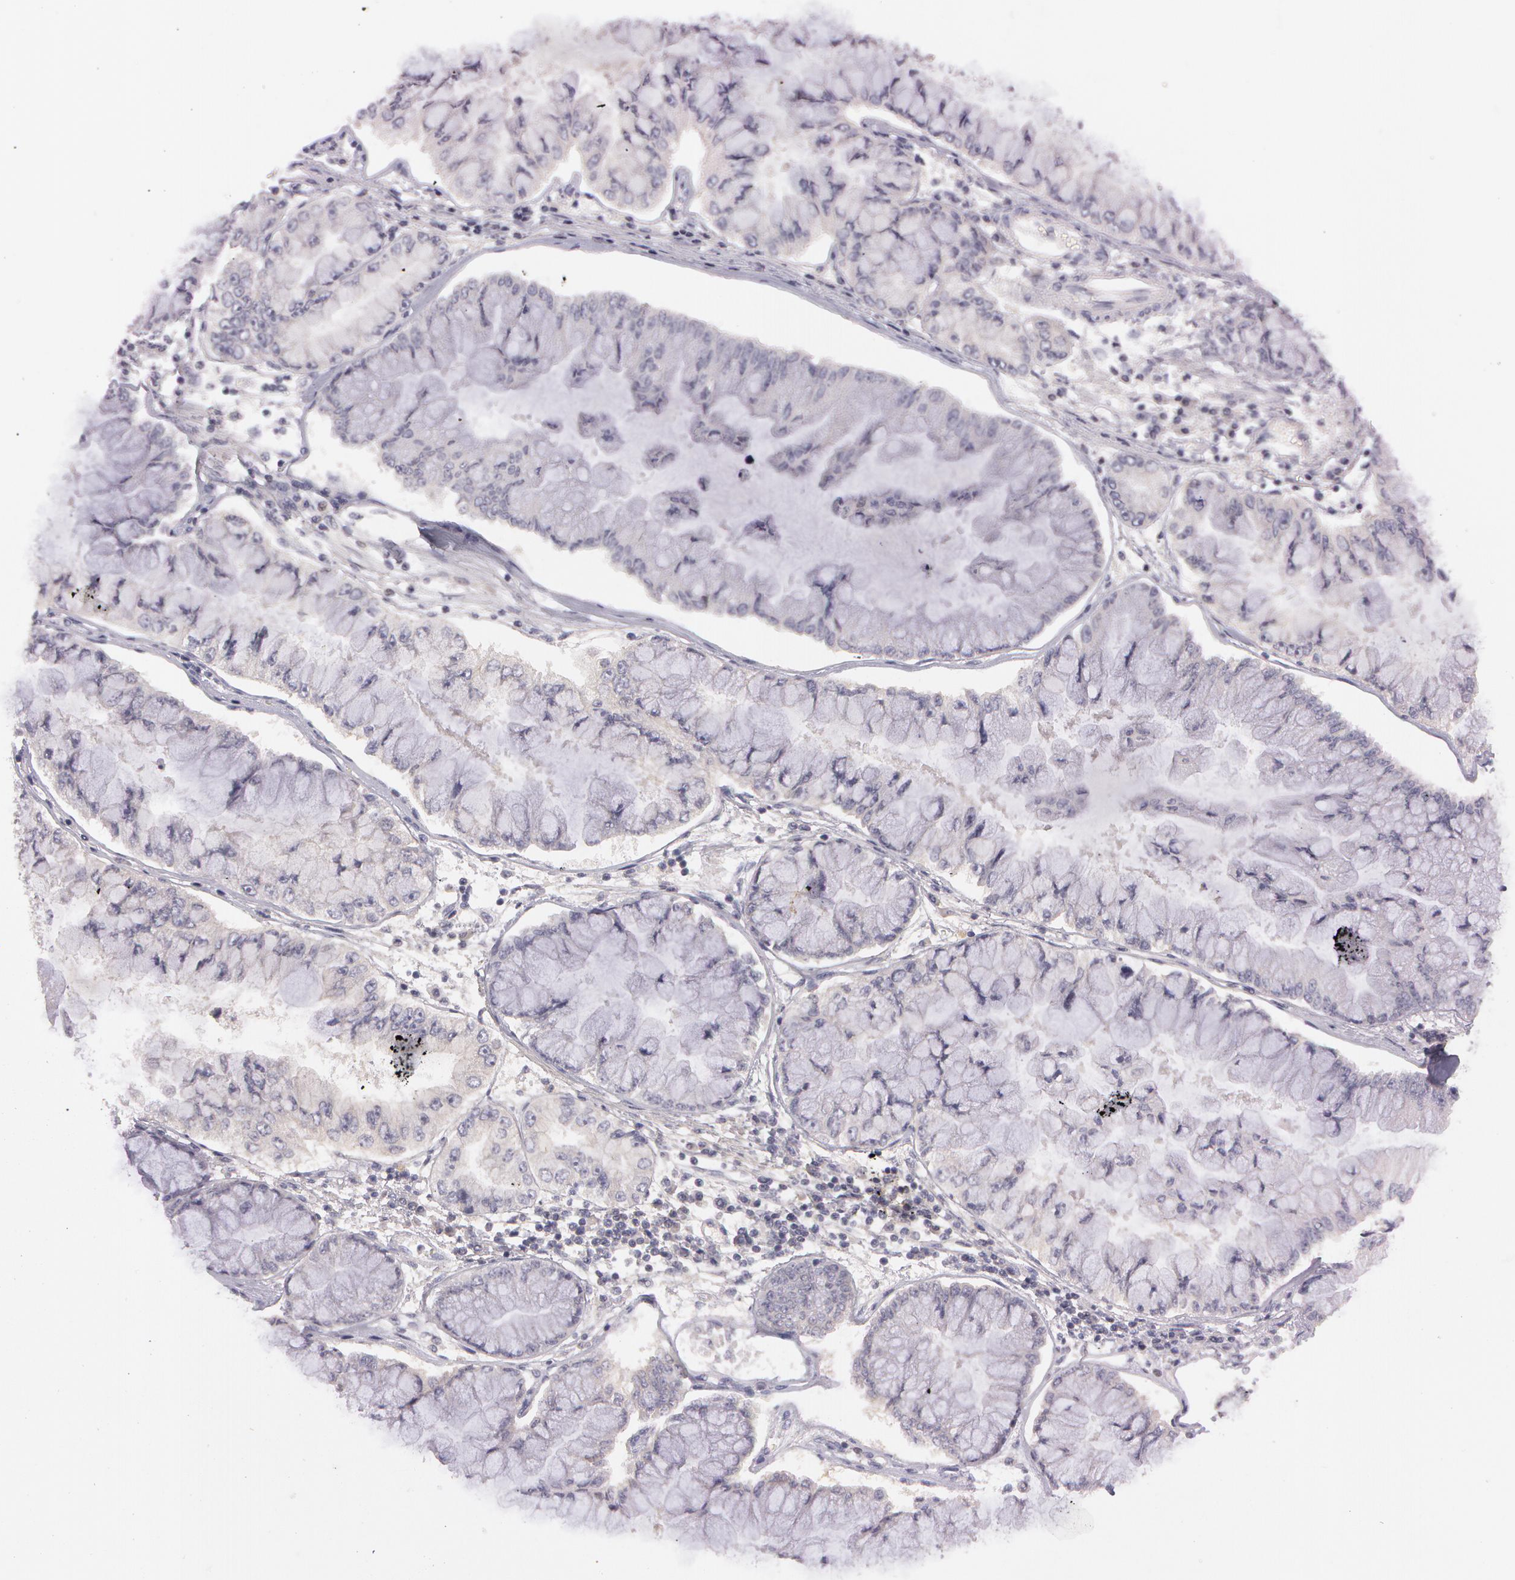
{"staining": {"intensity": "negative", "quantity": "none", "location": "none"}, "tissue": "liver cancer", "cell_type": "Tumor cells", "image_type": "cancer", "snomed": [{"axis": "morphology", "description": "Cholangiocarcinoma"}, {"axis": "topography", "description": "Liver"}], "caption": "IHC of human cholangiocarcinoma (liver) shows no positivity in tumor cells.", "gene": "MXRA5", "patient": {"sex": "female", "age": 79}}